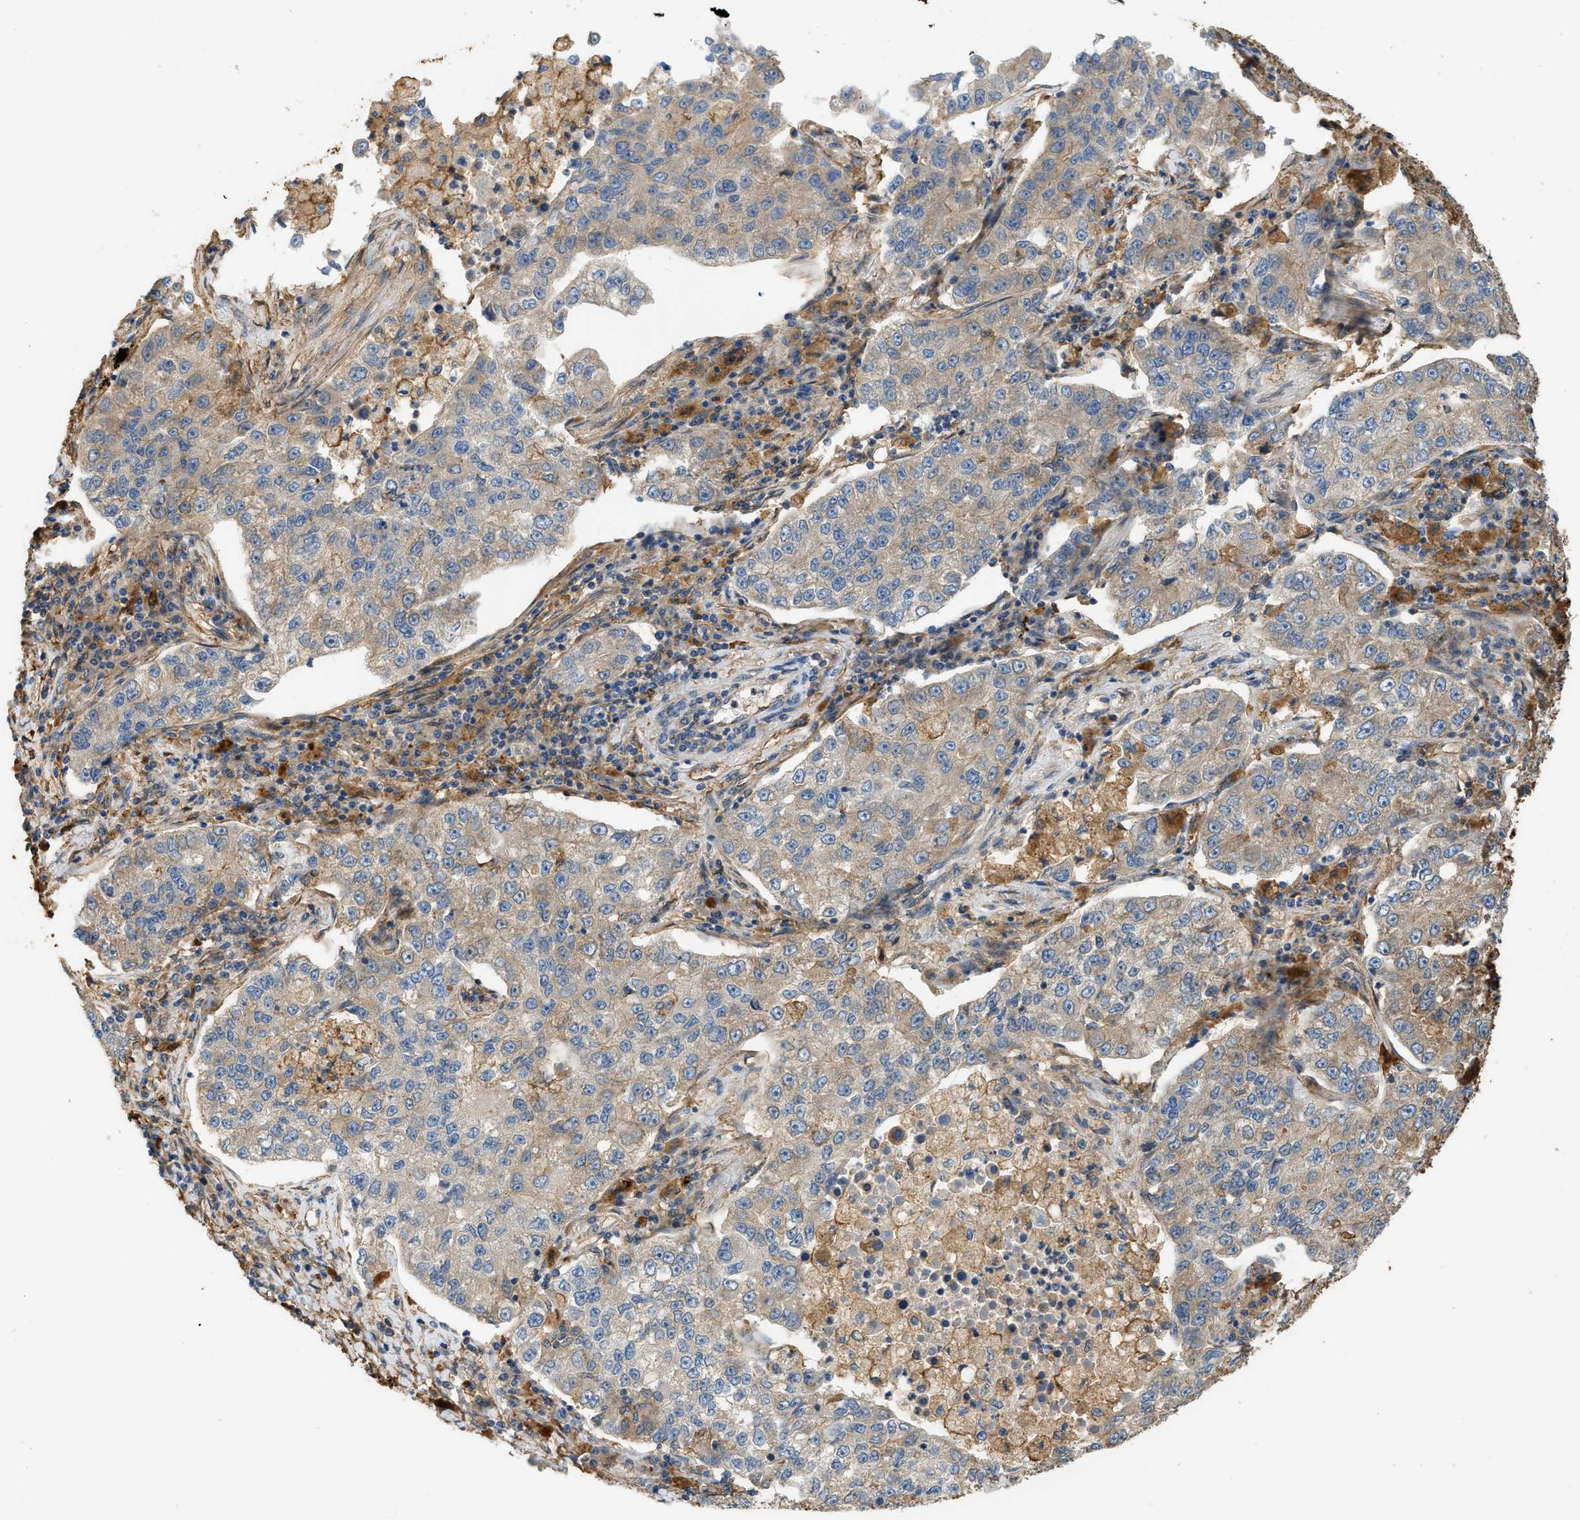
{"staining": {"intensity": "weak", "quantity": "25%-75%", "location": "cytoplasmic/membranous"}, "tissue": "lung cancer", "cell_type": "Tumor cells", "image_type": "cancer", "snomed": [{"axis": "morphology", "description": "Adenocarcinoma, NOS"}, {"axis": "topography", "description": "Lung"}], "caption": "Protein staining by IHC reveals weak cytoplasmic/membranous positivity in about 25%-75% of tumor cells in adenocarcinoma (lung).", "gene": "DDHD2", "patient": {"sex": "male", "age": 49}}